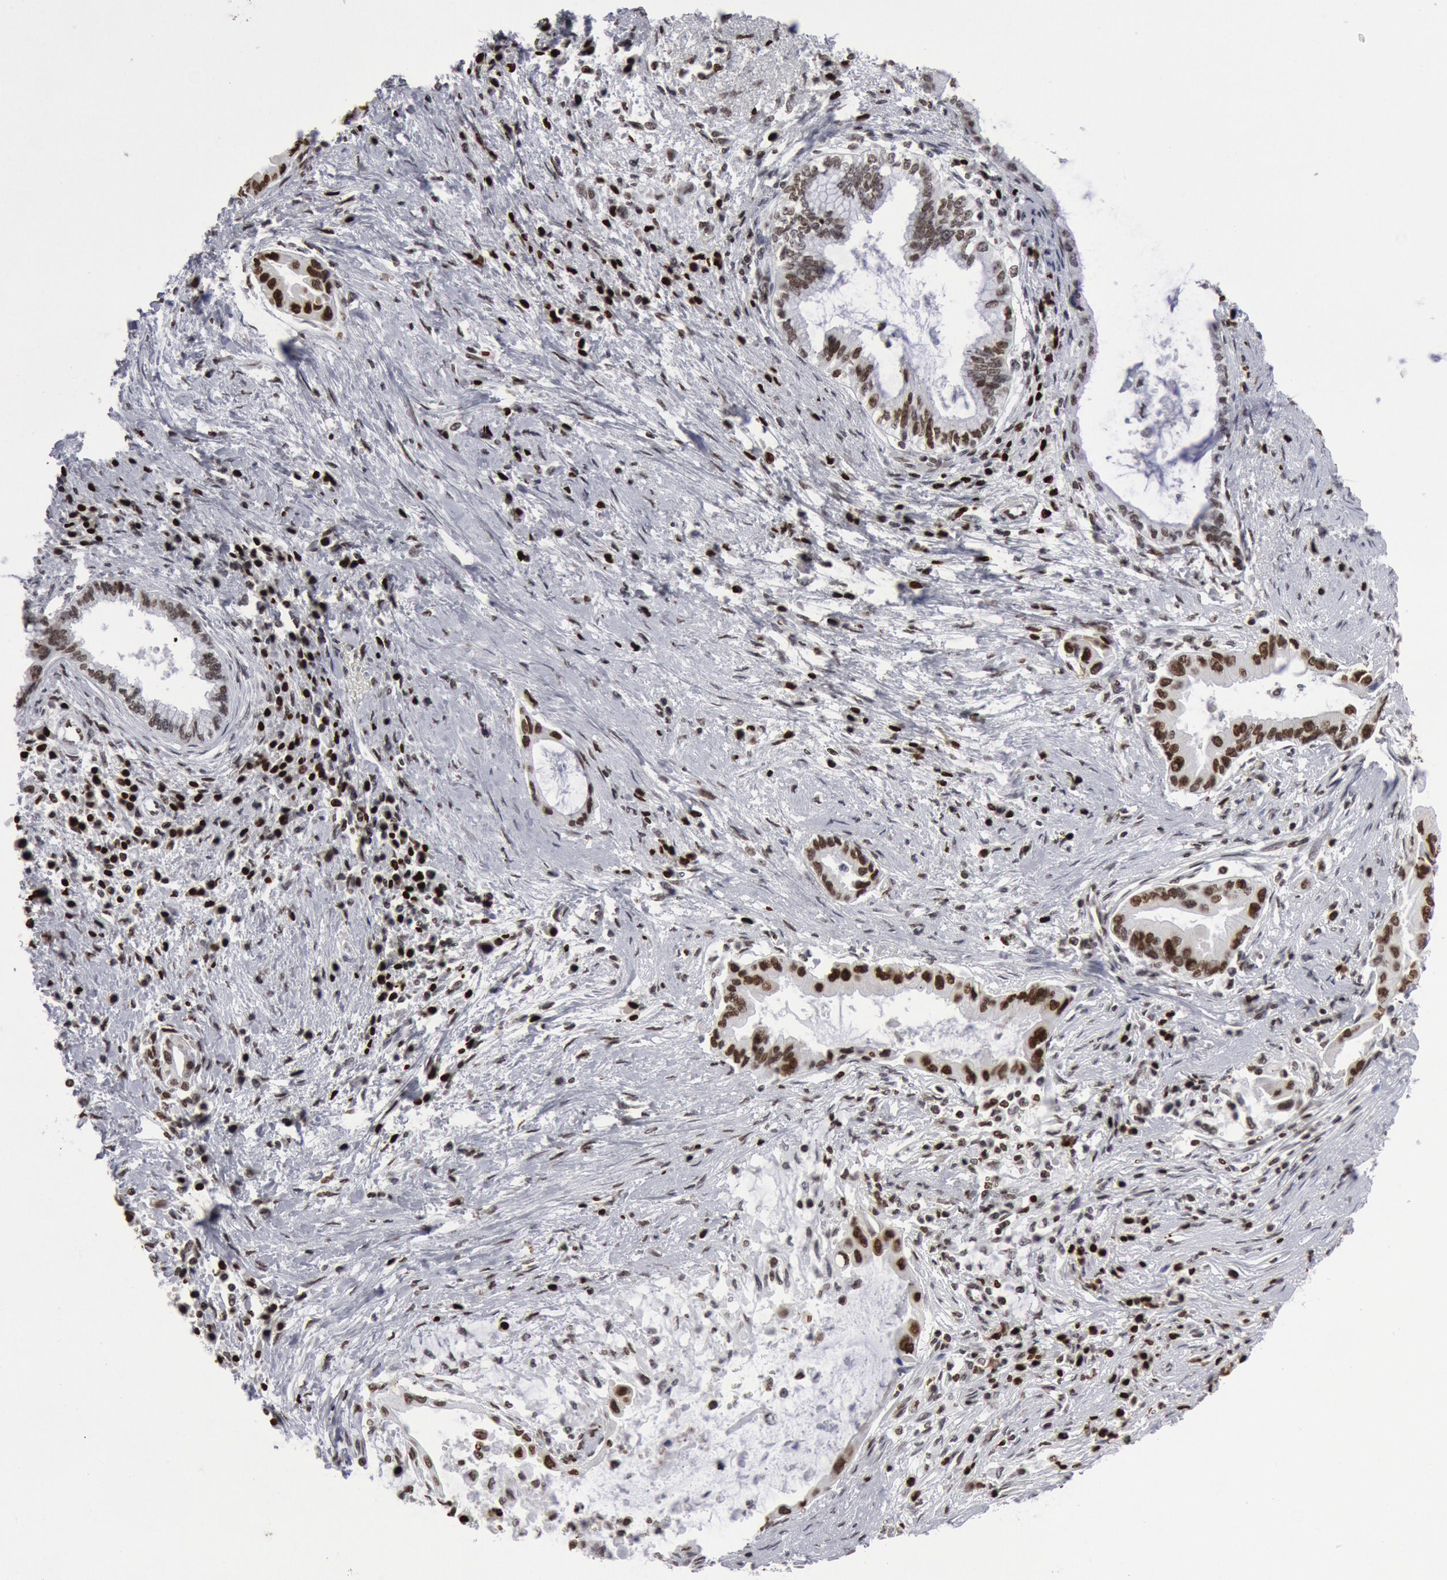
{"staining": {"intensity": "strong", "quantity": ">75%", "location": "nuclear"}, "tissue": "pancreatic cancer", "cell_type": "Tumor cells", "image_type": "cancer", "snomed": [{"axis": "morphology", "description": "Adenocarcinoma, NOS"}, {"axis": "topography", "description": "Pancreas"}], "caption": "This photomicrograph shows IHC staining of human pancreatic cancer, with high strong nuclear expression in approximately >75% of tumor cells.", "gene": "SUB1", "patient": {"sex": "female", "age": 64}}